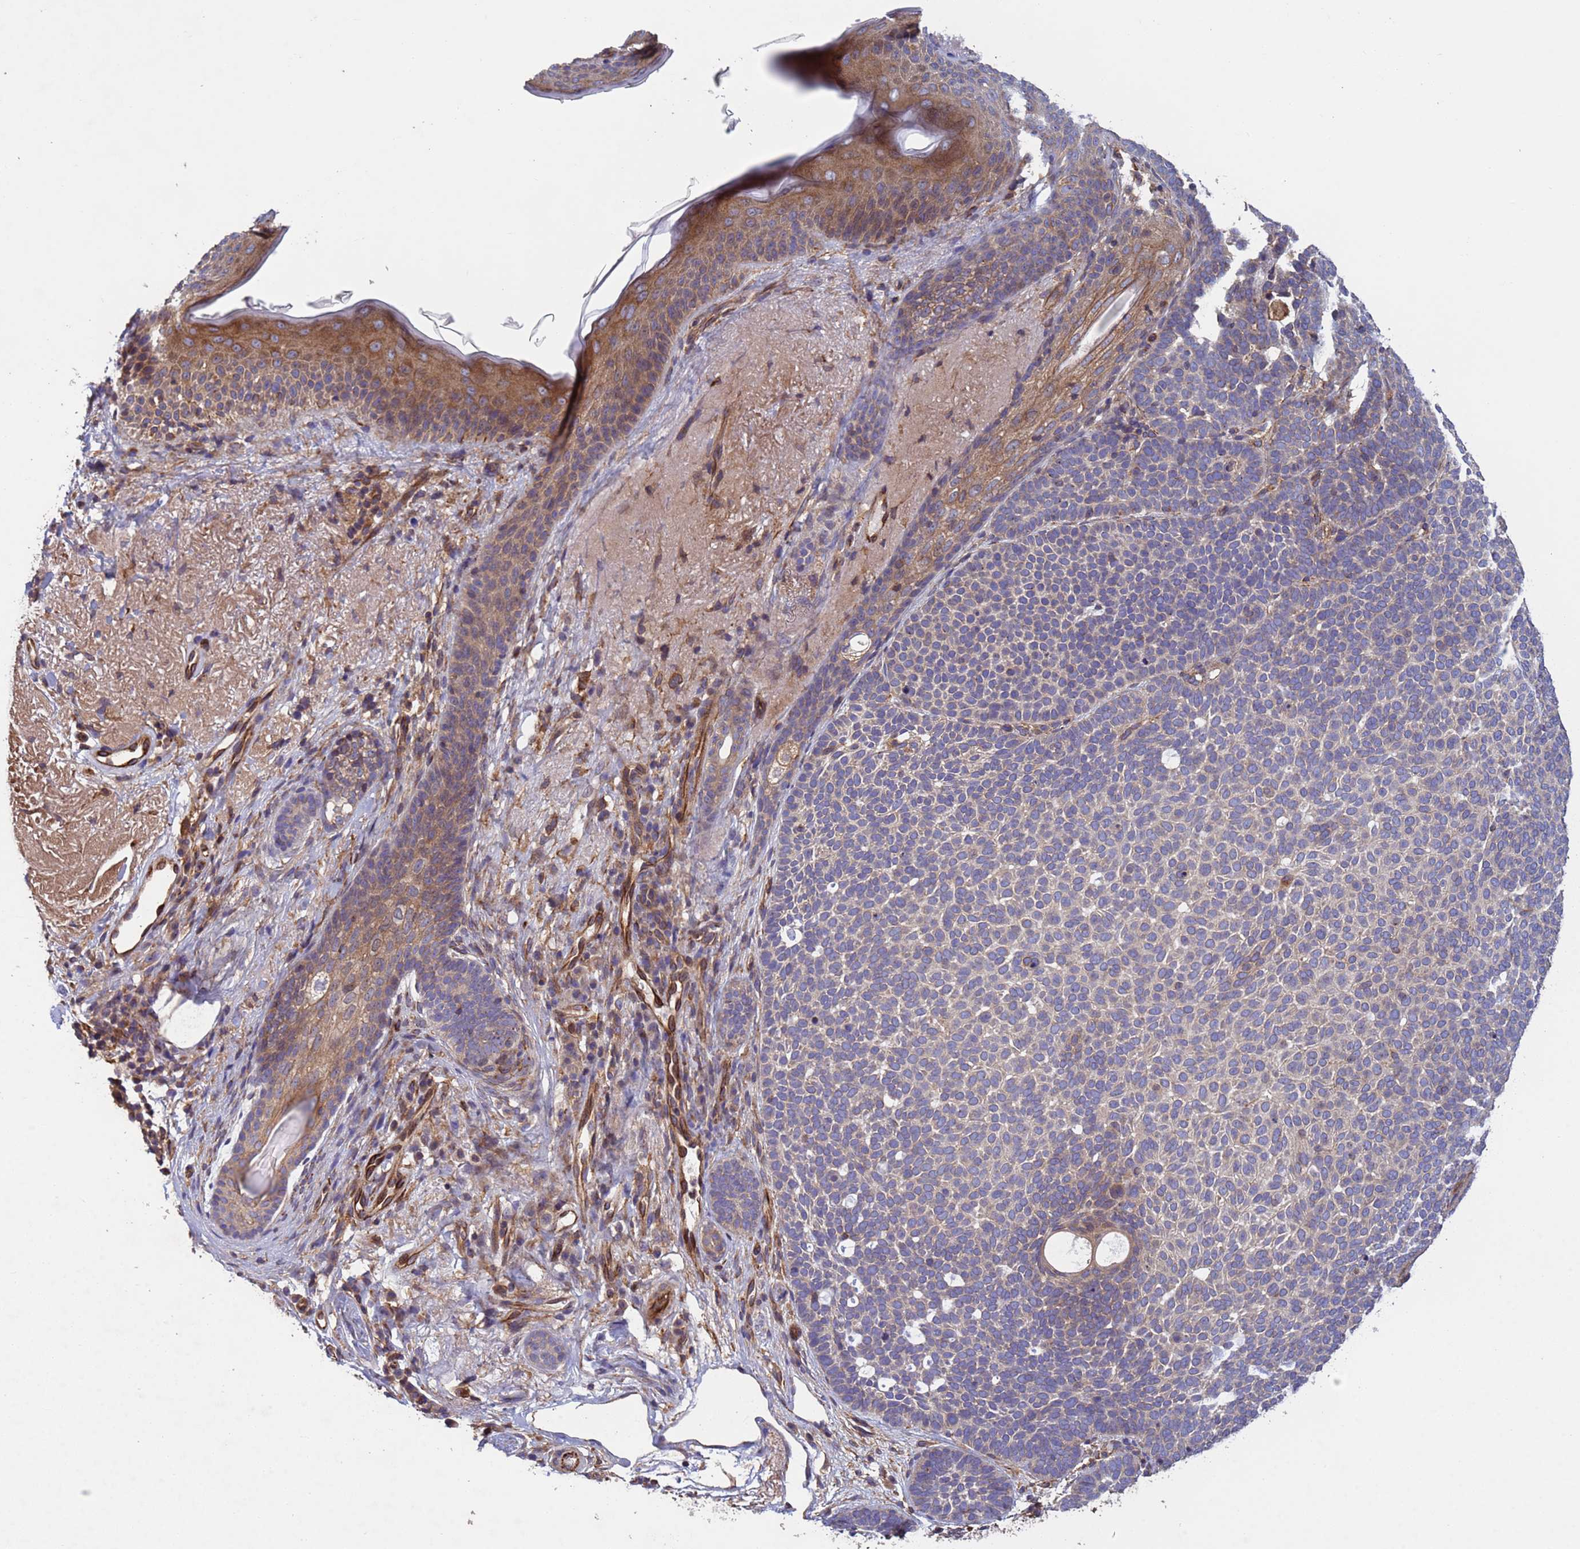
{"staining": {"intensity": "weak", "quantity": "<25%", "location": "cytoplasmic/membranous"}, "tissue": "skin cancer", "cell_type": "Tumor cells", "image_type": "cancer", "snomed": [{"axis": "morphology", "description": "Basal cell carcinoma"}, {"axis": "topography", "description": "Skin"}], "caption": "Immunohistochemical staining of human skin cancer shows no significant expression in tumor cells.", "gene": "RAB10", "patient": {"sex": "female", "age": 77}}